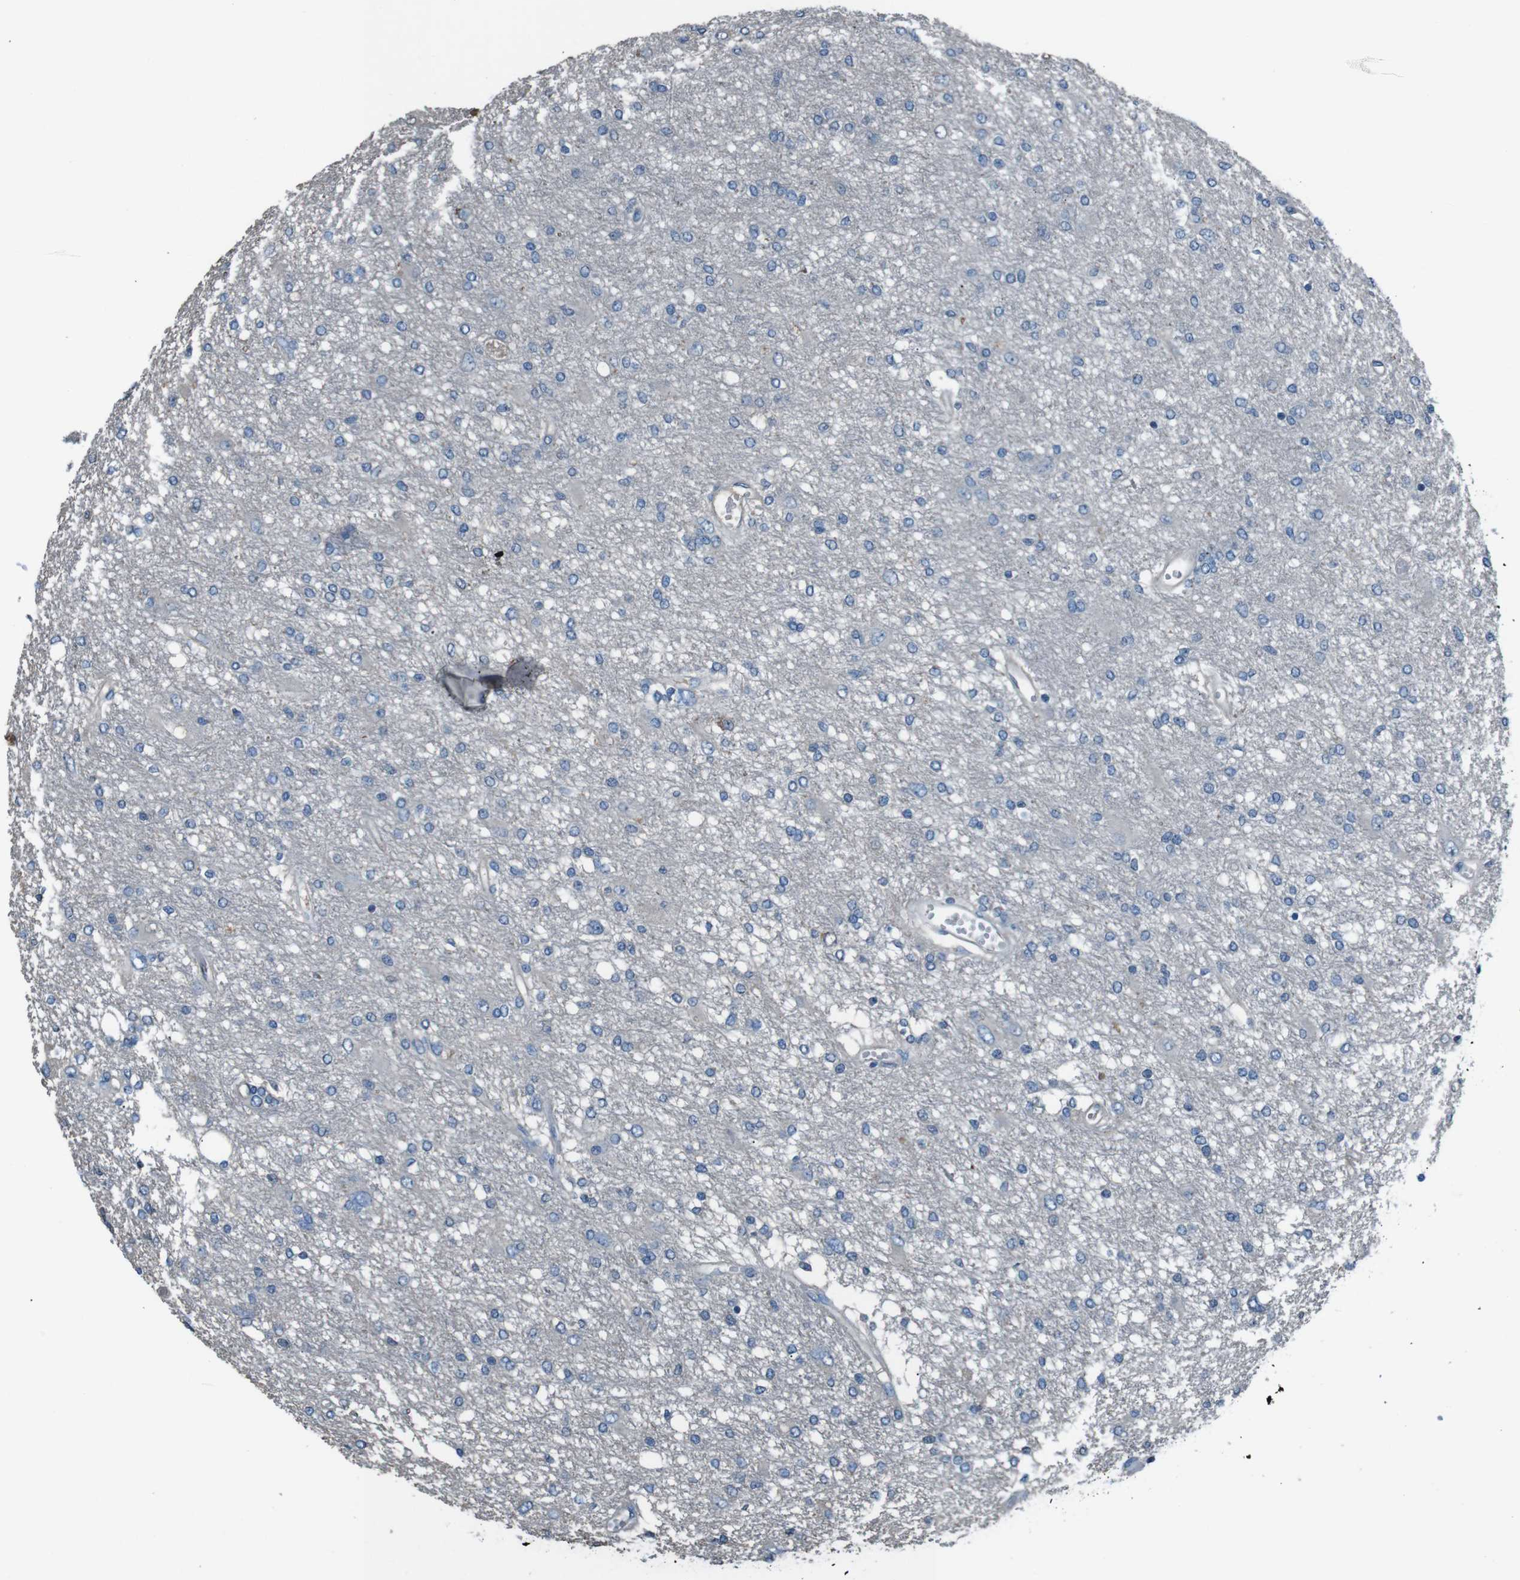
{"staining": {"intensity": "negative", "quantity": "none", "location": "none"}, "tissue": "glioma", "cell_type": "Tumor cells", "image_type": "cancer", "snomed": [{"axis": "morphology", "description": "Glioma, malignant, High grade"}, {"axis": "topography", "description": "Brain"}], "caption": "The histopathology image demonstrates no significant staining in tumor cells of malignant high-grade glioma.", "gene": "LEP", "patient": {"sex": "female", "age": 59}}